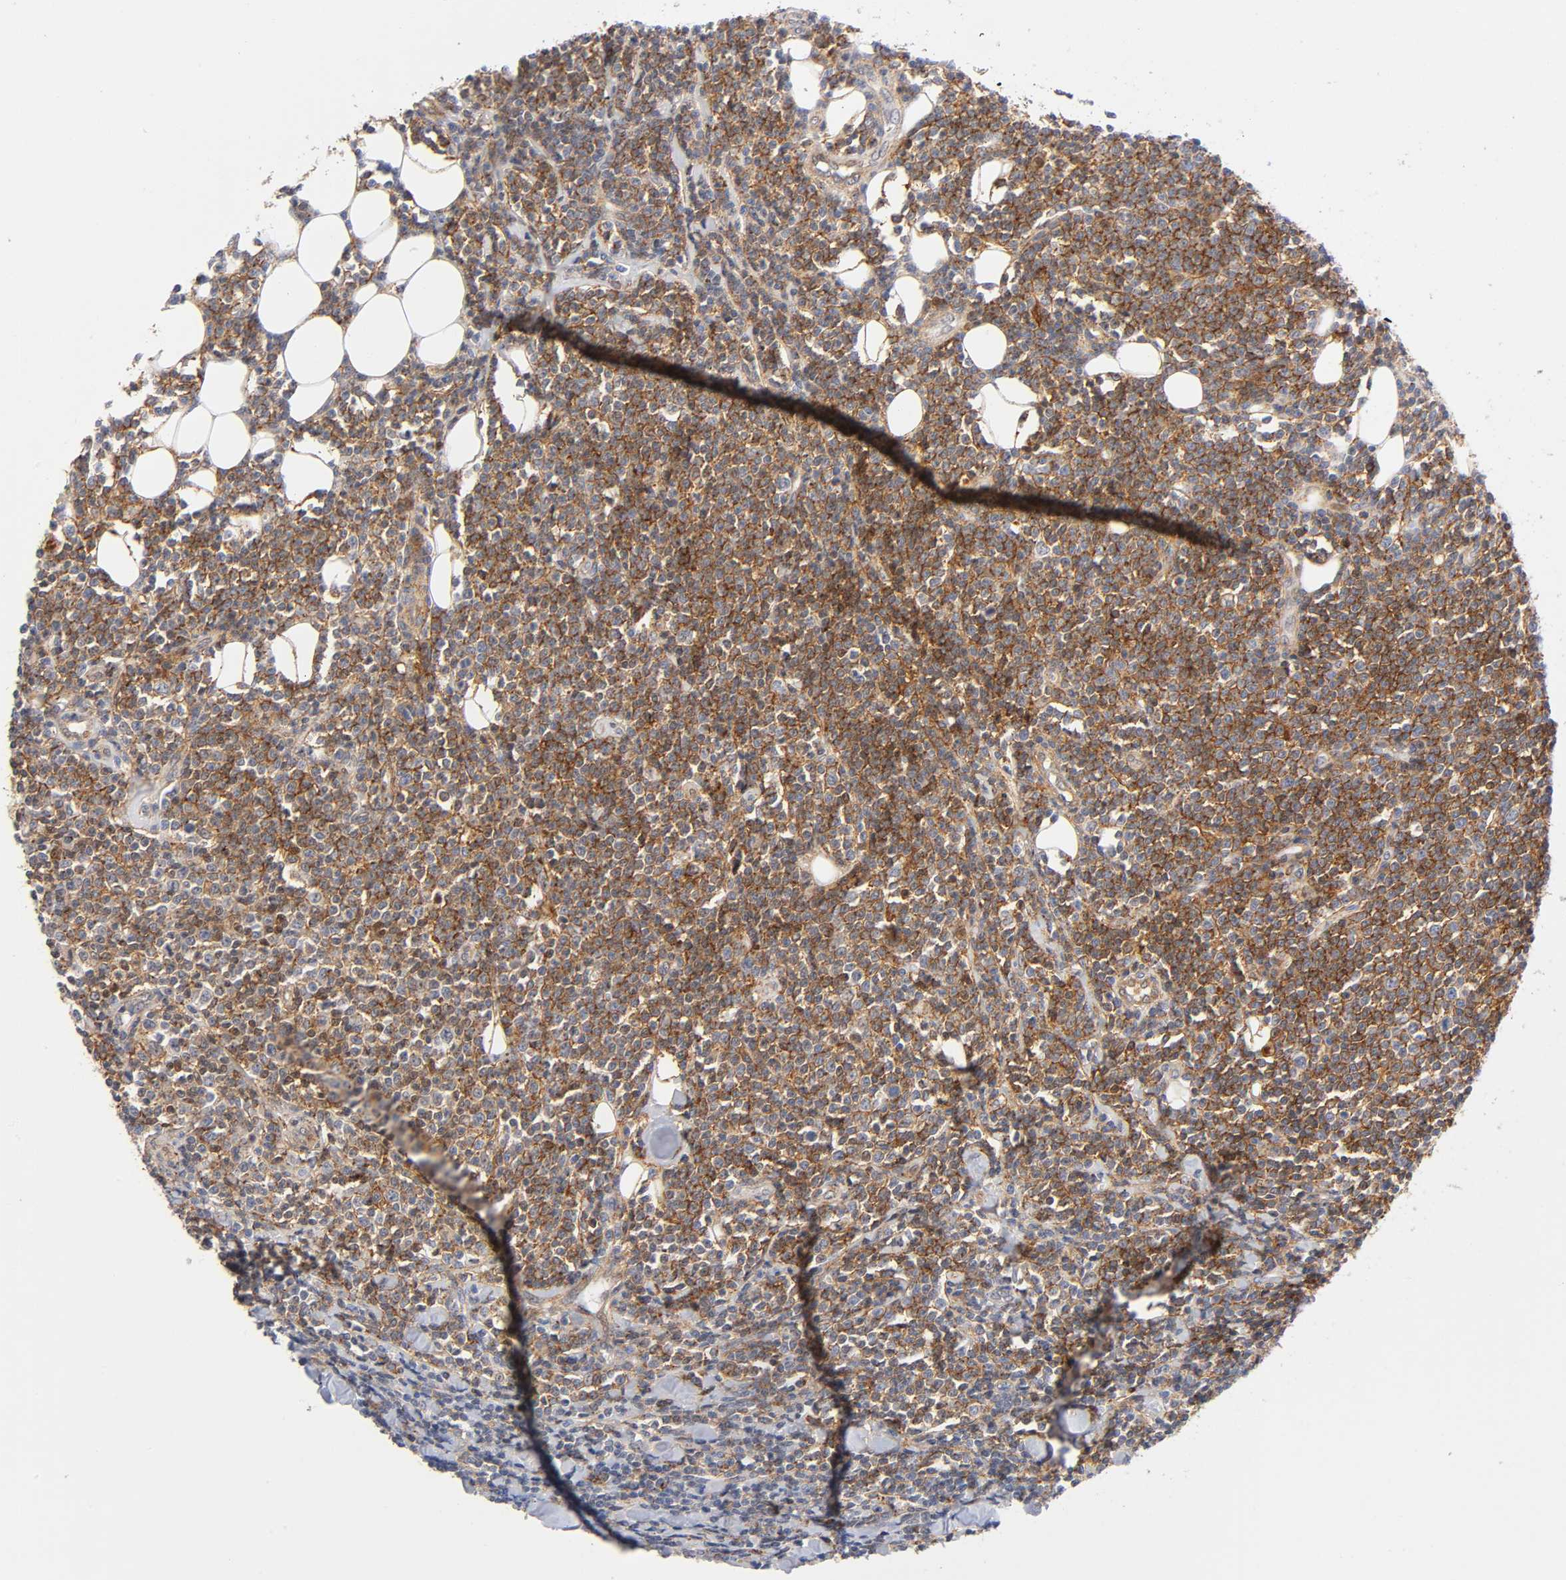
{"staining": {"intensity": "moderate", "quantity": "25%-75%", "location": "cytoplasmic/membranous"}, "tissue": "lymphoma", "cell_type": "Tumor cells", "image_type": "cancer", "snomed": [{"axis": "morphology", "description": "Malignant lymphoma, non-Hodgkin's type, Low grade"}, {"axis": "topography", "description": "Soft tissue"}], "caption": "About 25%-75% of tumor cells in human lymphoma display moderate cytoplasmic/membranous protein expression as visualized by brown immunohistochemical staining.", "gene": "ANXA7", "patient": {"sex": "male", "age": 92}}